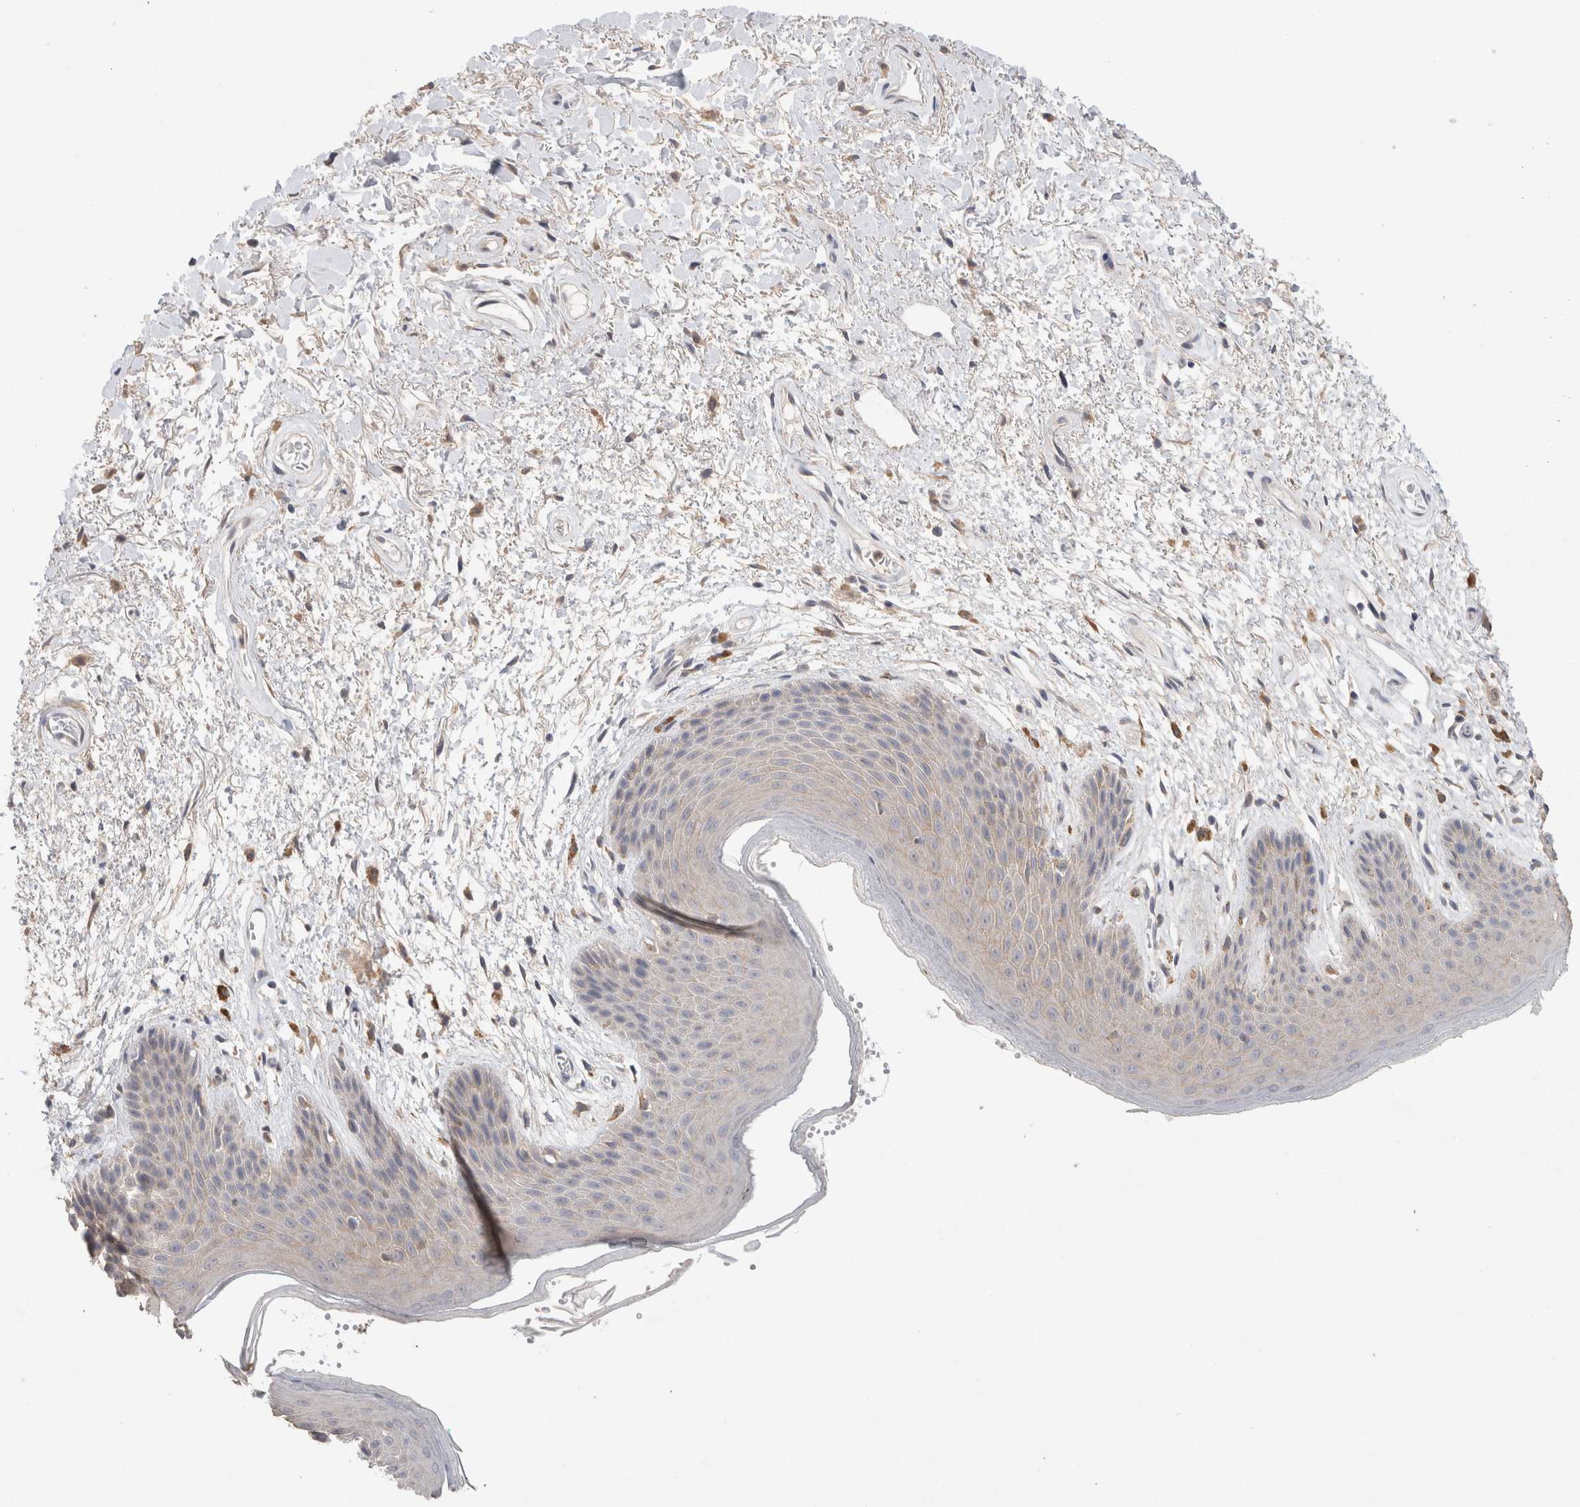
{"staining": {"intensity": "negative", "quantity": "none", "location": "none"}, "tissue": "skin", "cell_type": "Epidermal cells", "image_type": "normal", "snomed": [{"axis": "morphology", "description": "Normal tissue, NOS"}, {"axis": "topography", "description": "Anal"}], "caption": "This is a photomicrograph of IHC staining of benign skin, which shows no expression in epidermal cells.", "gene": "RAB14", "patient": {"sex": "male", "age": 74}}